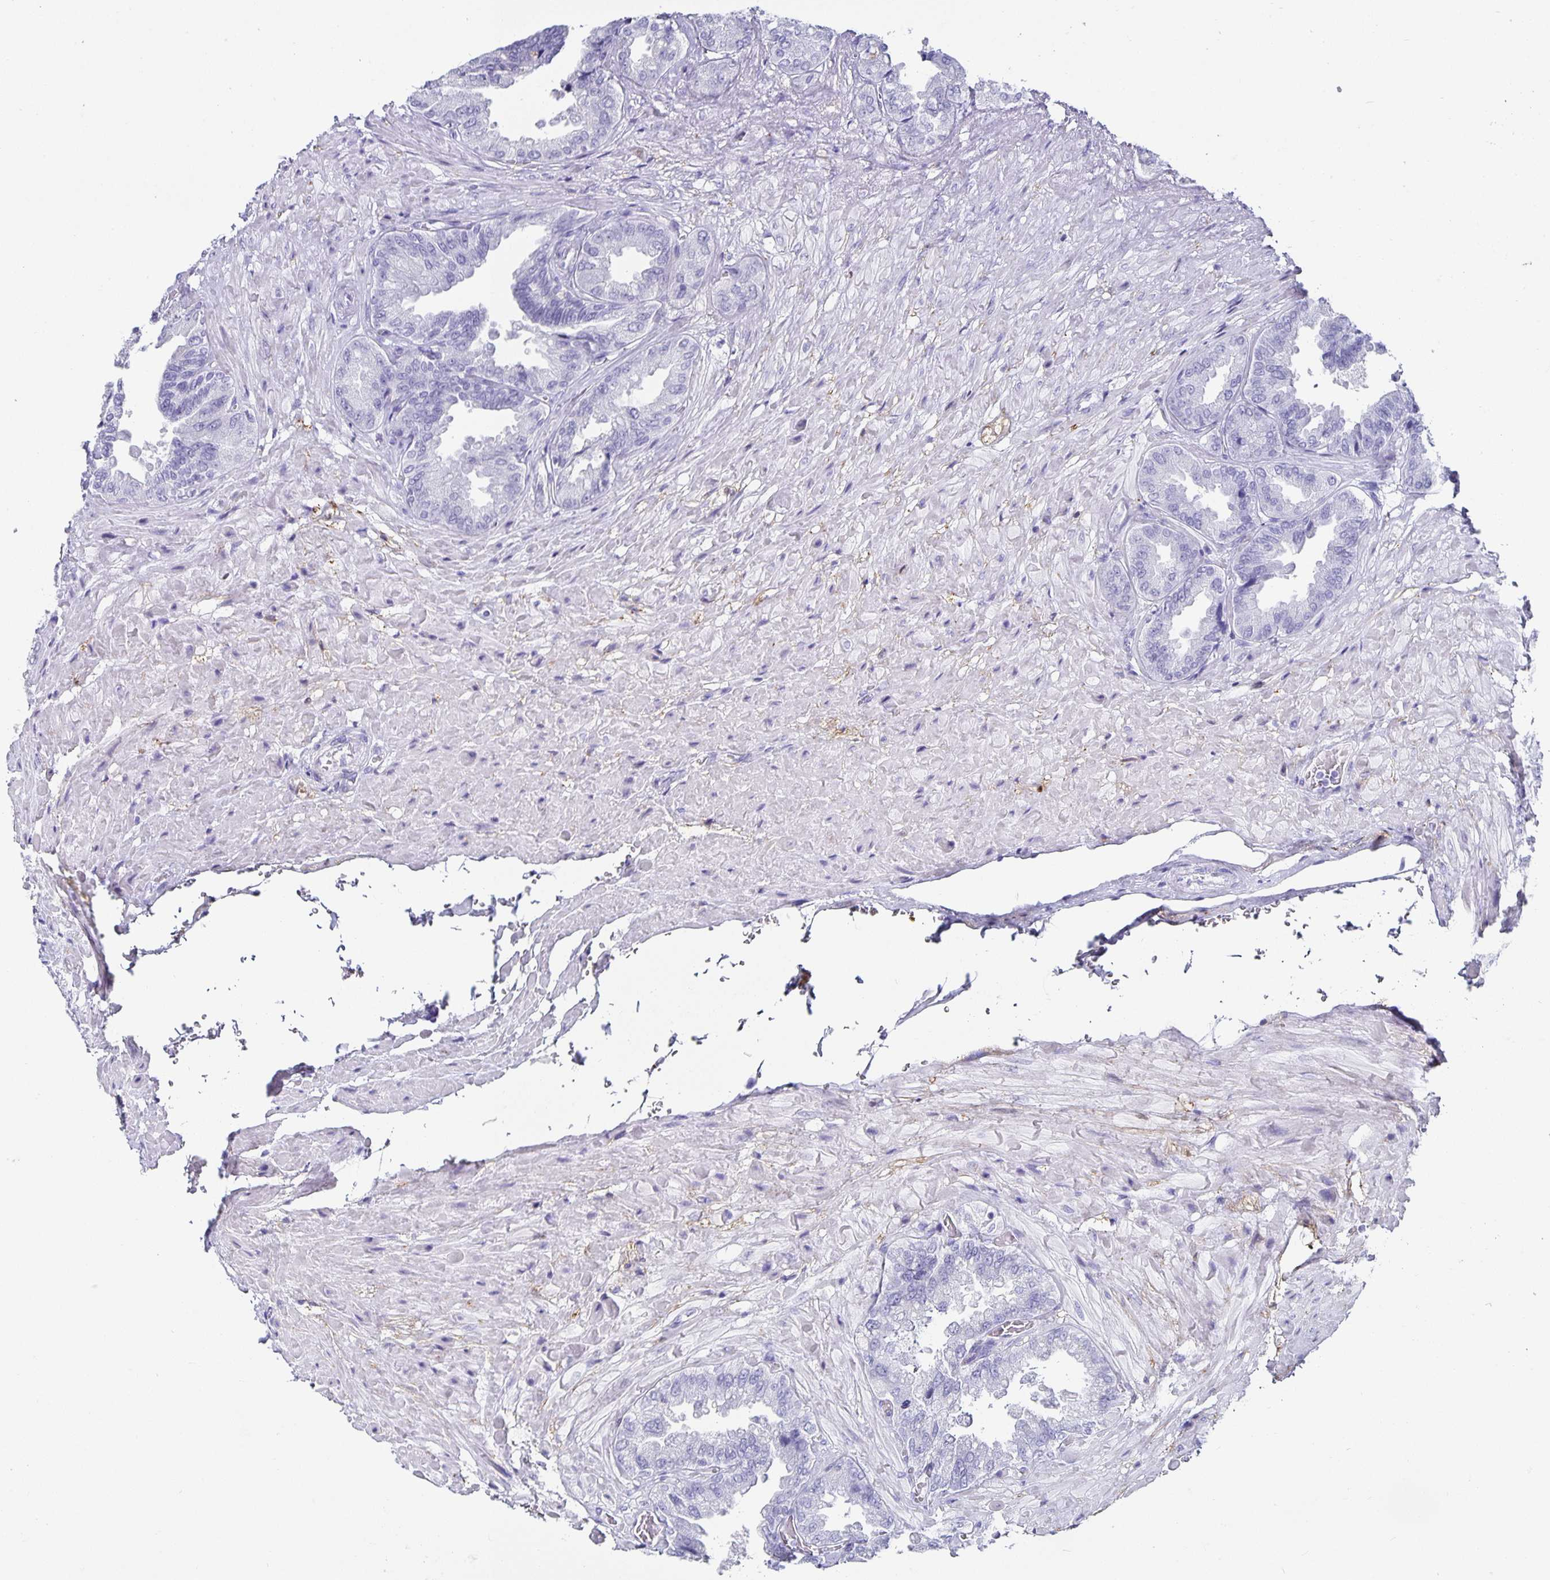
{"staining": {"intensity": "negative", "quantity": "none", "location": "none"}, "tissue": "seminal vesicle", "cell_type": "Glandular cells", "image_type": "normal", "snomed": [{"axis": "morphology", "description": "Normal tissue, NOS"}, {"axis": "topography", "description": "Seminal veicle"}], "caption": "This histopathology image is of normal seminal vesicle stained with IHC to label a protein in brown with the nuclei are counter-stained blue. There is no staining in glandular cells.", "gene": "CHGA", "patient": {"sex": "male", "age": 68}}